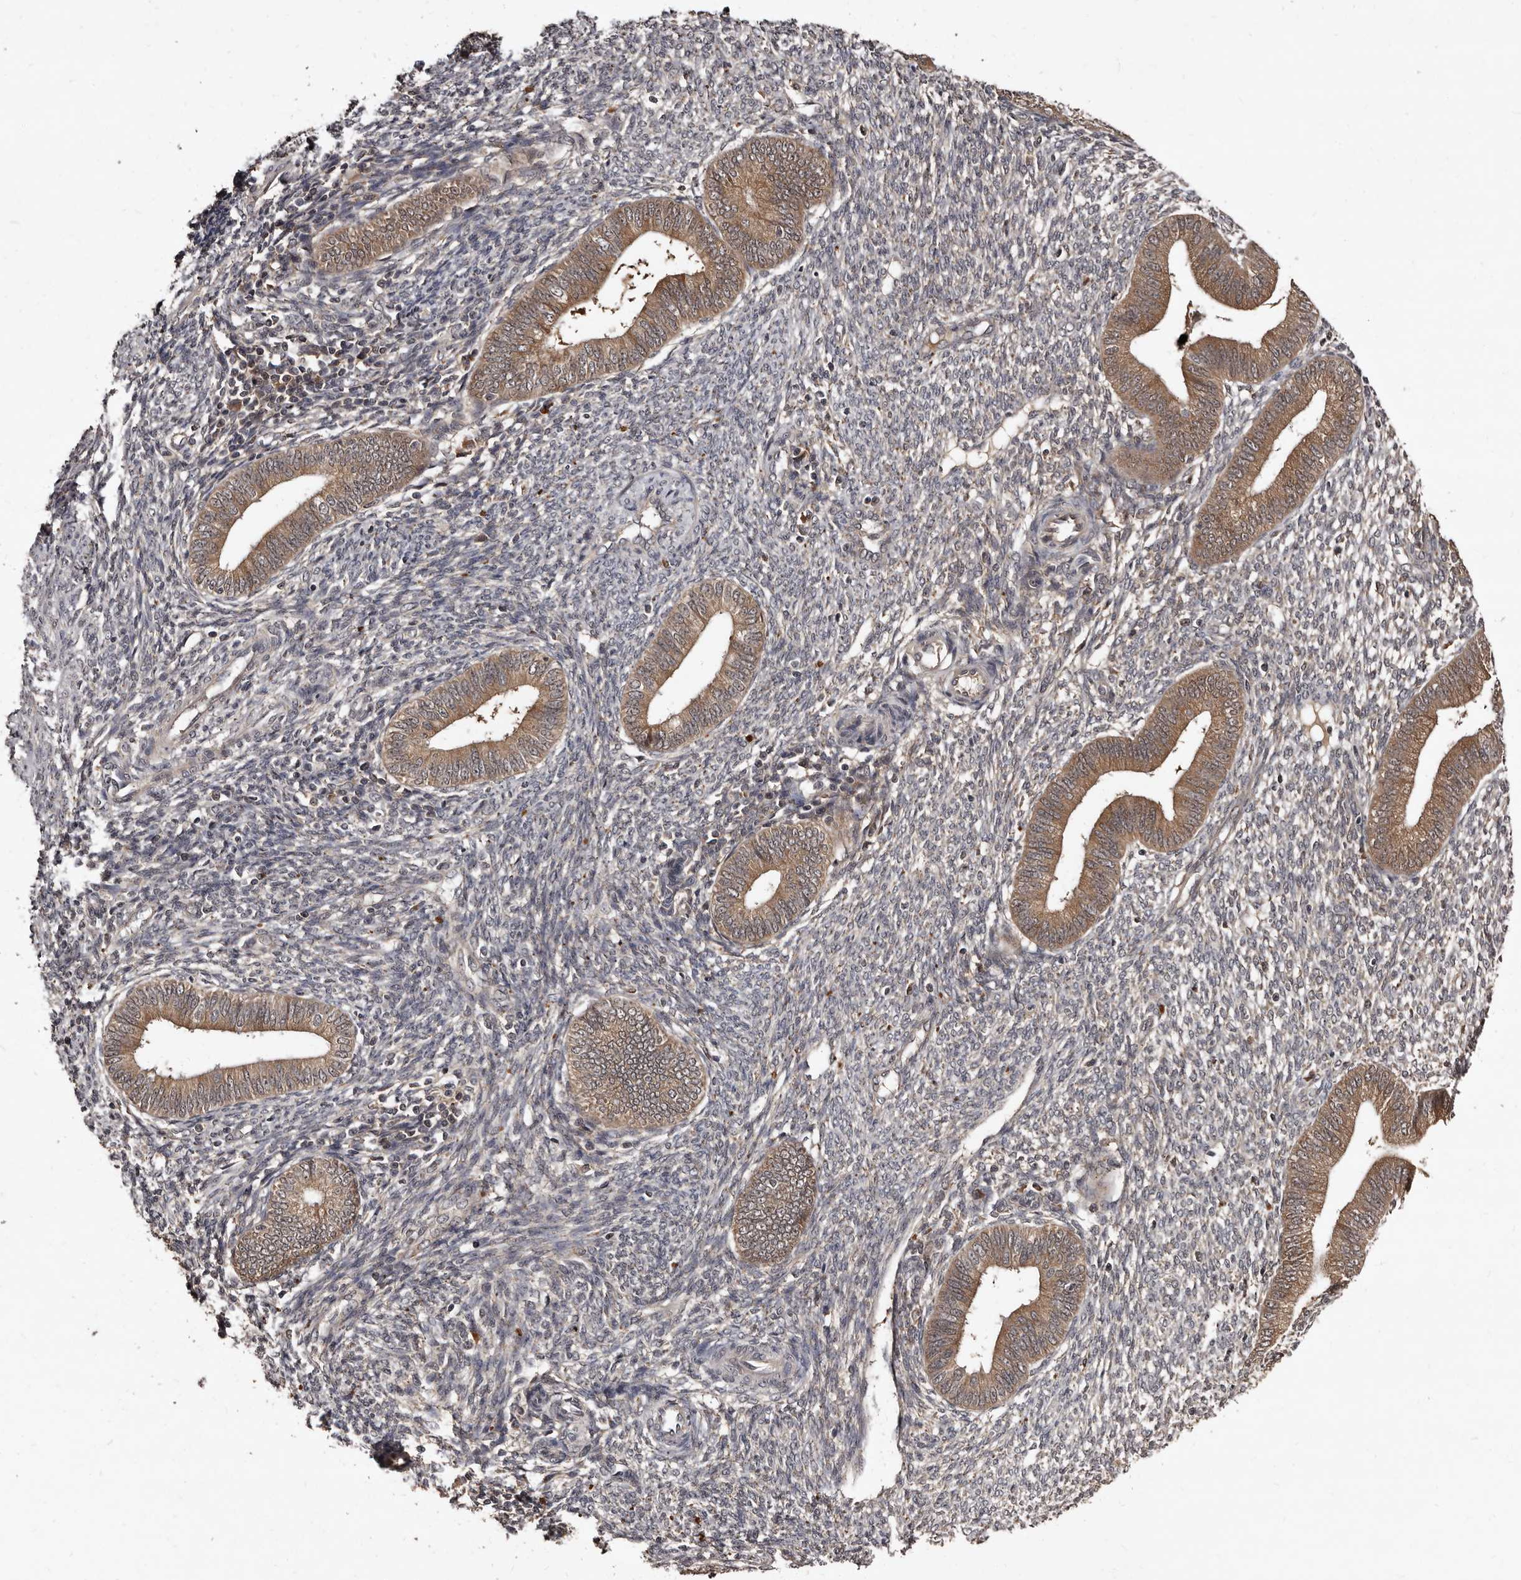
{"staining": {"intensity": "weak", "quantity": "<25%", "location": "cytoplasmic/membranous"}, "tissue": "endometrium", "cell_type": "Cells in endometrial stroma", "image_type": "normal", "snomed": [{"axis": "morphology", "description": "Normal tissue, NOS"}, {"axis": "topography", "description": "Endometrium"}], "caption": "Immunohistochemical staining of benign human endometrium reveals no significant positivity in cells in endometrial stroma.", "gene": "PMVK", "patient": {"sex": "female", "age": 46}}